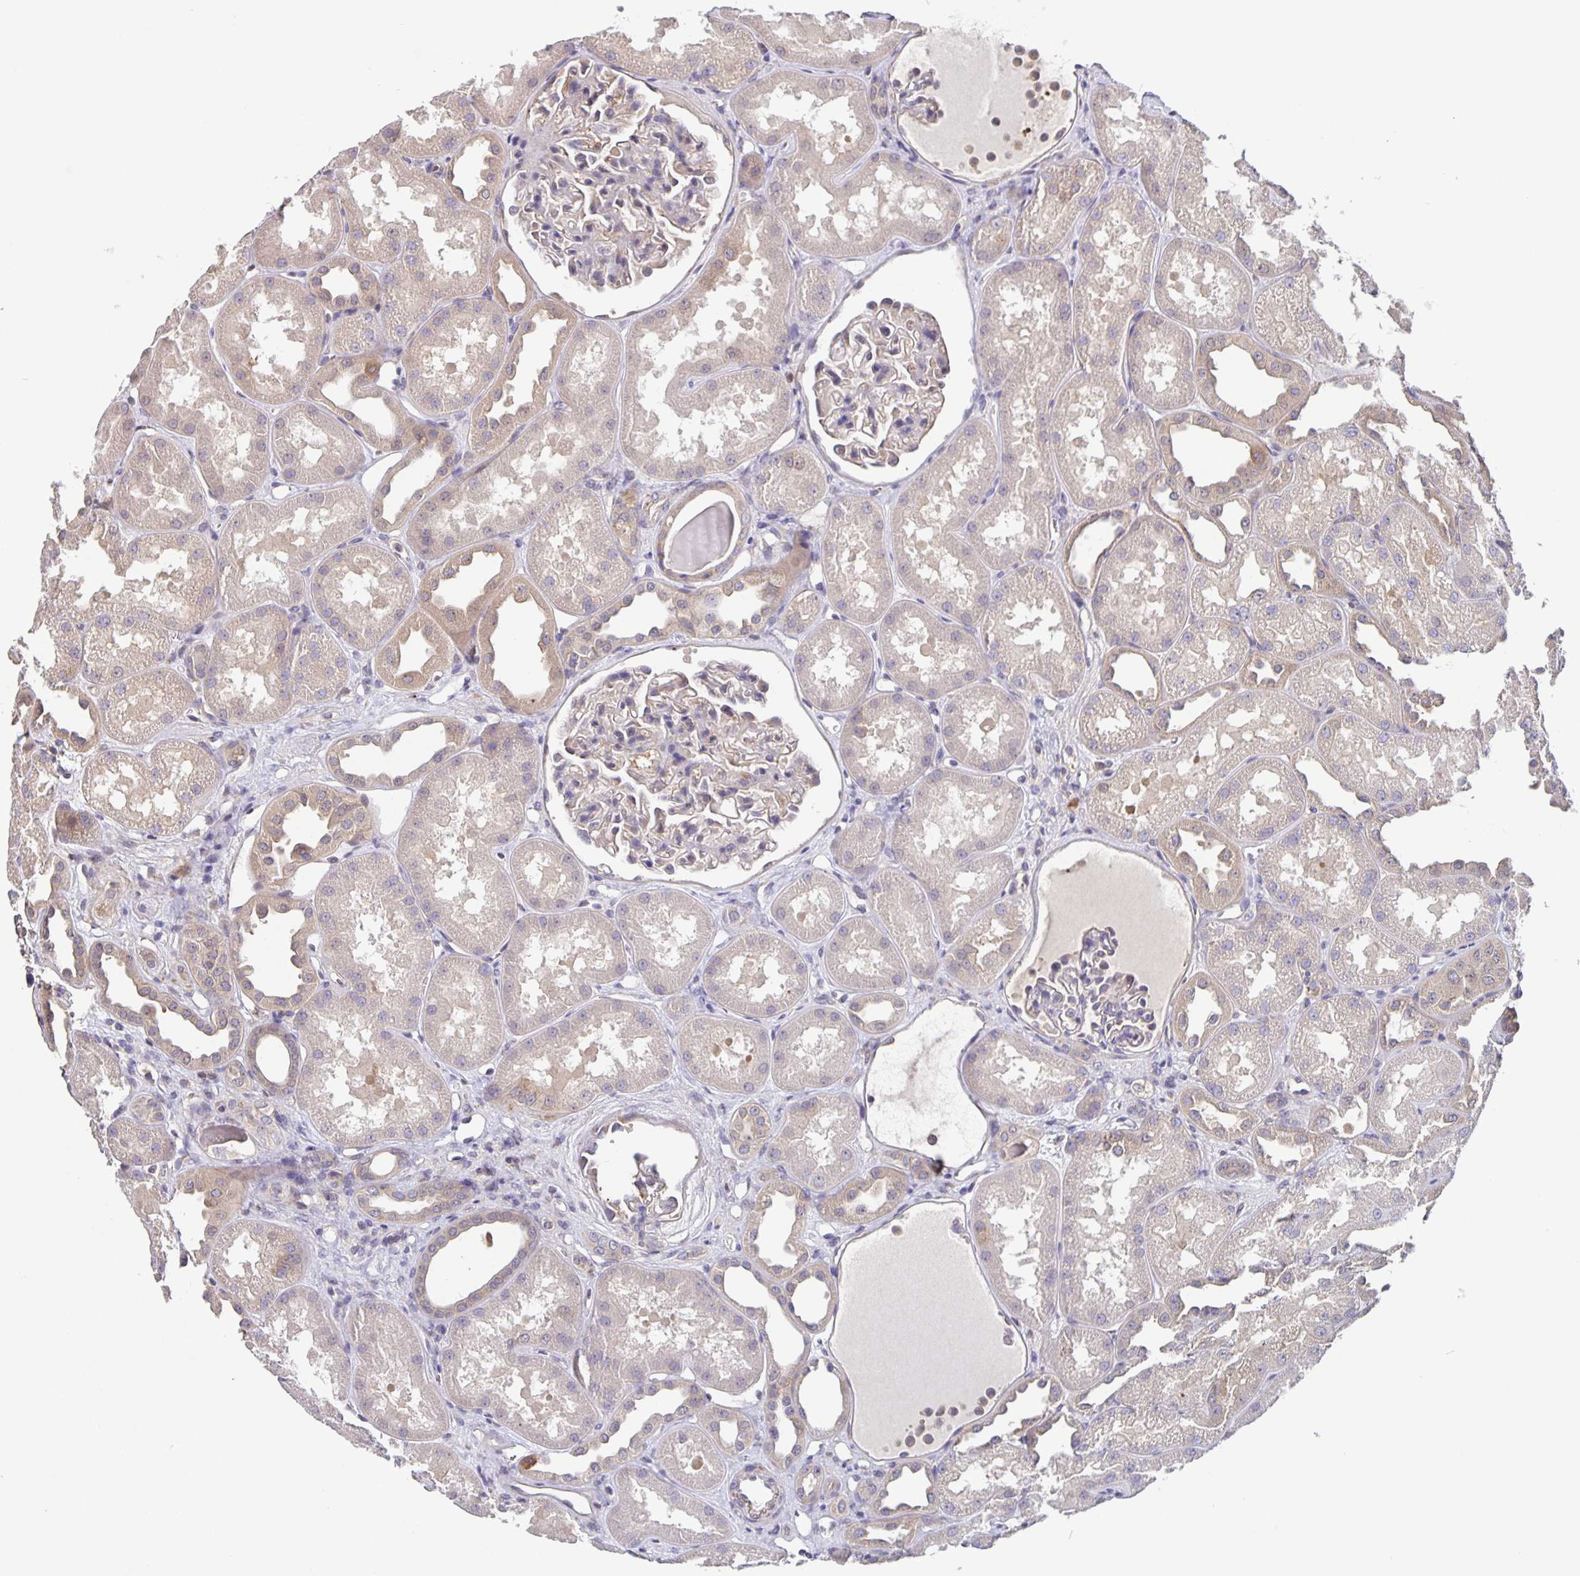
{"staining": {"intensity": "weak", "quantity": "<25%", "location": "cytoplasmic/membranous"}, "tissue": "kidney", "cell_type": "Cells in glomeruli", "image_type": "normal", "snomed": [{"axis": "morphology", "description": "Normal tissue, NOS"}, {"axis": "topography", "description": "Kidney"}], "caption": "This micrograph is of benign kidney stained with IHC to label a protein in brown with the nuclei are counter-stained blue. There is no staining in cells in glomeruli. (Immunohistochemistry (ihc), brightfield microscopy, high magnification).", "gene": "FEM1C", "patient": {"sex": "male", "age": 61}}